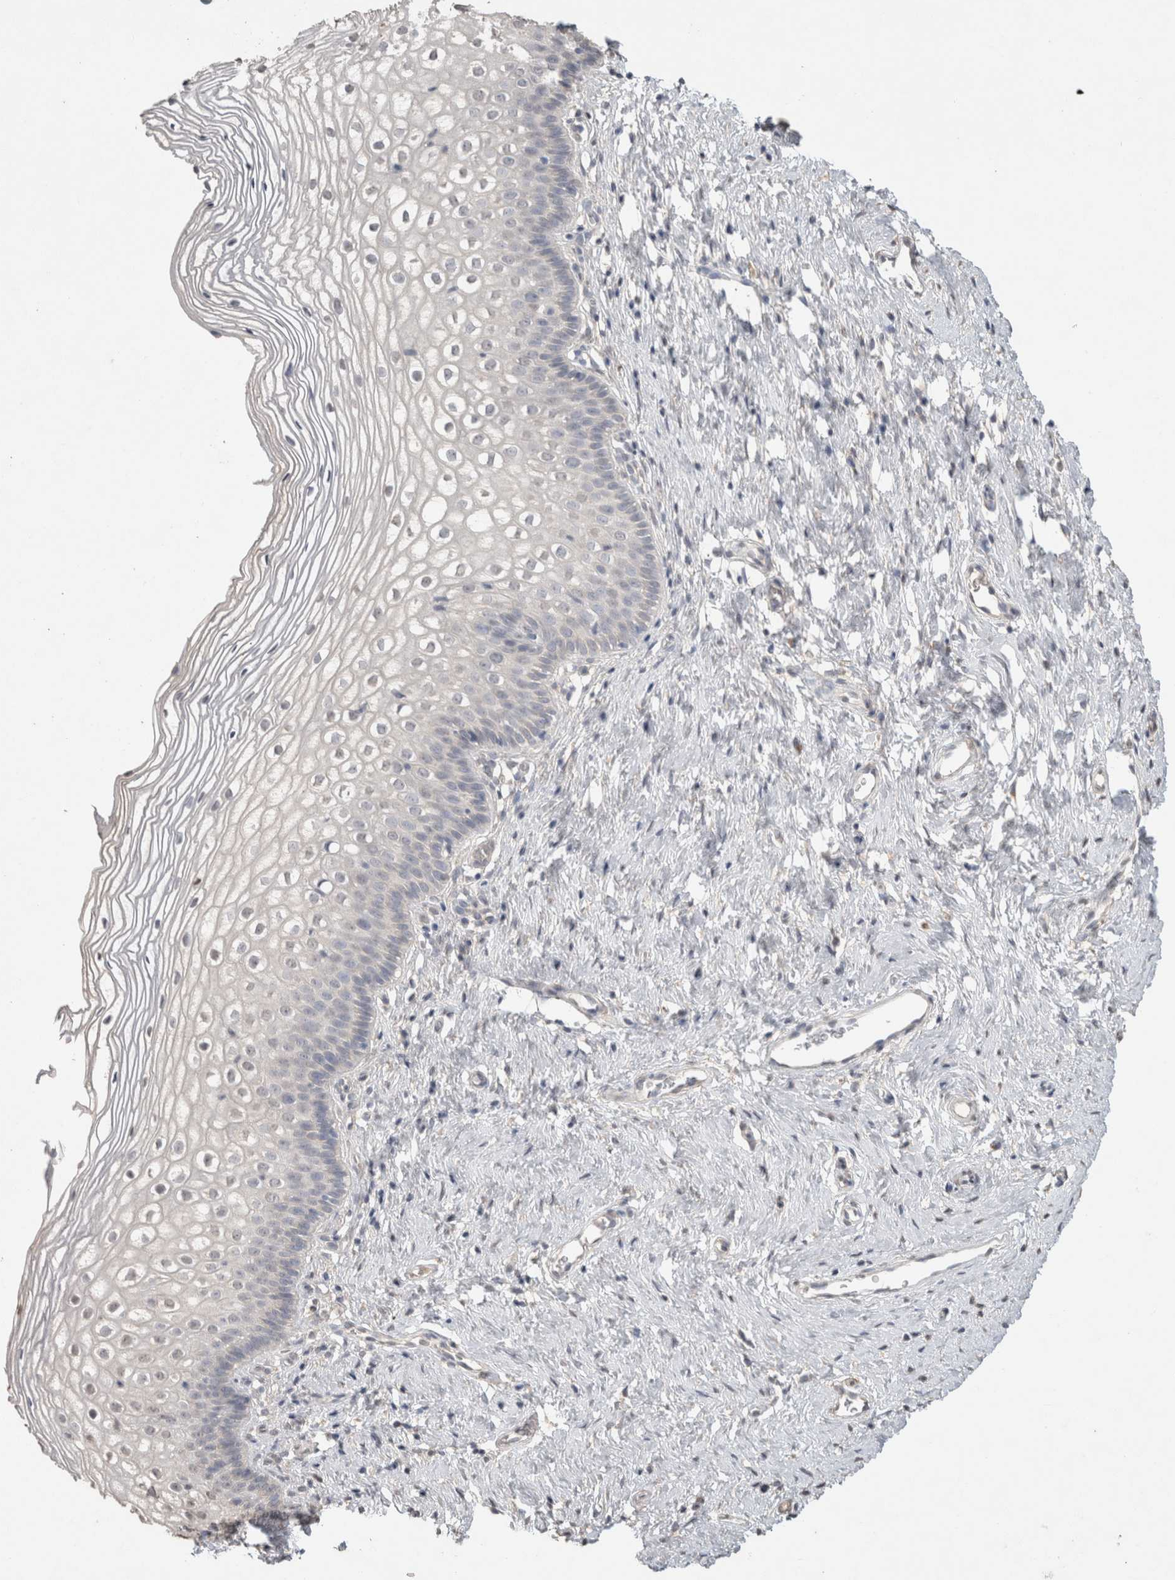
{"staining": {"intensity": "negative", "quantity": "none", "location": "none"}, "tissue": "cervix", "cell_type": "Squamous epithelial cells", "image_type": "normal", "snomed": [{"axis": "morphology", "description": "Normal tissue, NOS"}, {"axis": "topography", "description": "Cervix"}], "caption": "Squamous epithelial cells show no significant expression in normal cervix.", "gene": "NAALADL2", "patient": {"sex": "female", "age": 27}}